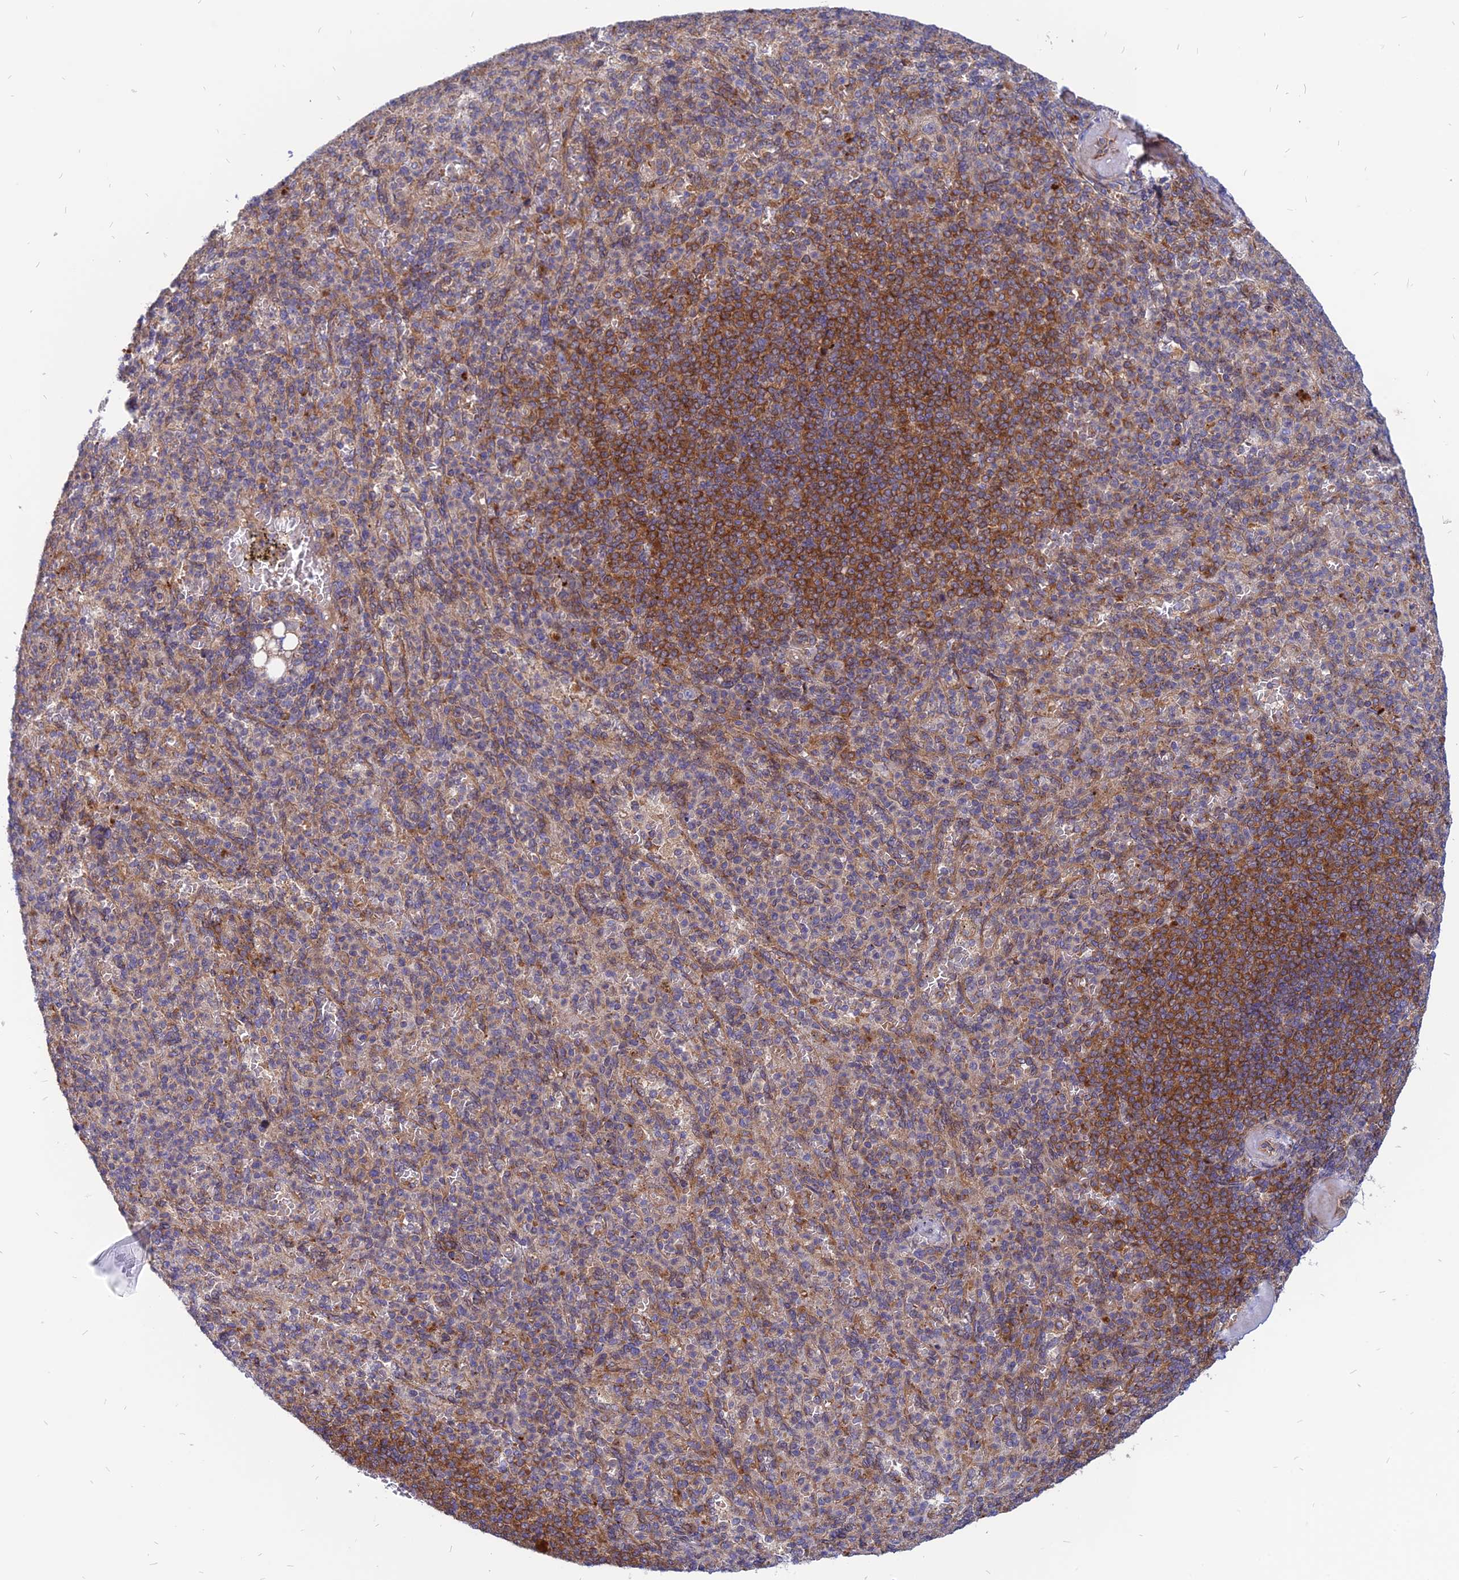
{"staining": {"intensity": "strong", "quantity": "<25%", "location": "cytoplasmic/membranous"}, "tissue": "spleen", "cell_type": "Cells in red pulp", "image_type": "normal", "snomed": [{"axis": "morphology", "description": "Normal tissue, NOS"}, {"axis": "topography", "description": "Spleen"}], "caption": "The photomicrograph reveals staining of benign spleen, revealing strong cytoplasmic/membranous protein staining (brown color) within cells in red pulp. Using DAB (3,3'-diaminobenzidine) (brown) and hematoxylin (blue) stains, captured at high magnification using brightfield microscopy.", "gene": "PHKA2", "patient": {"sex": "female", "age": 74}}